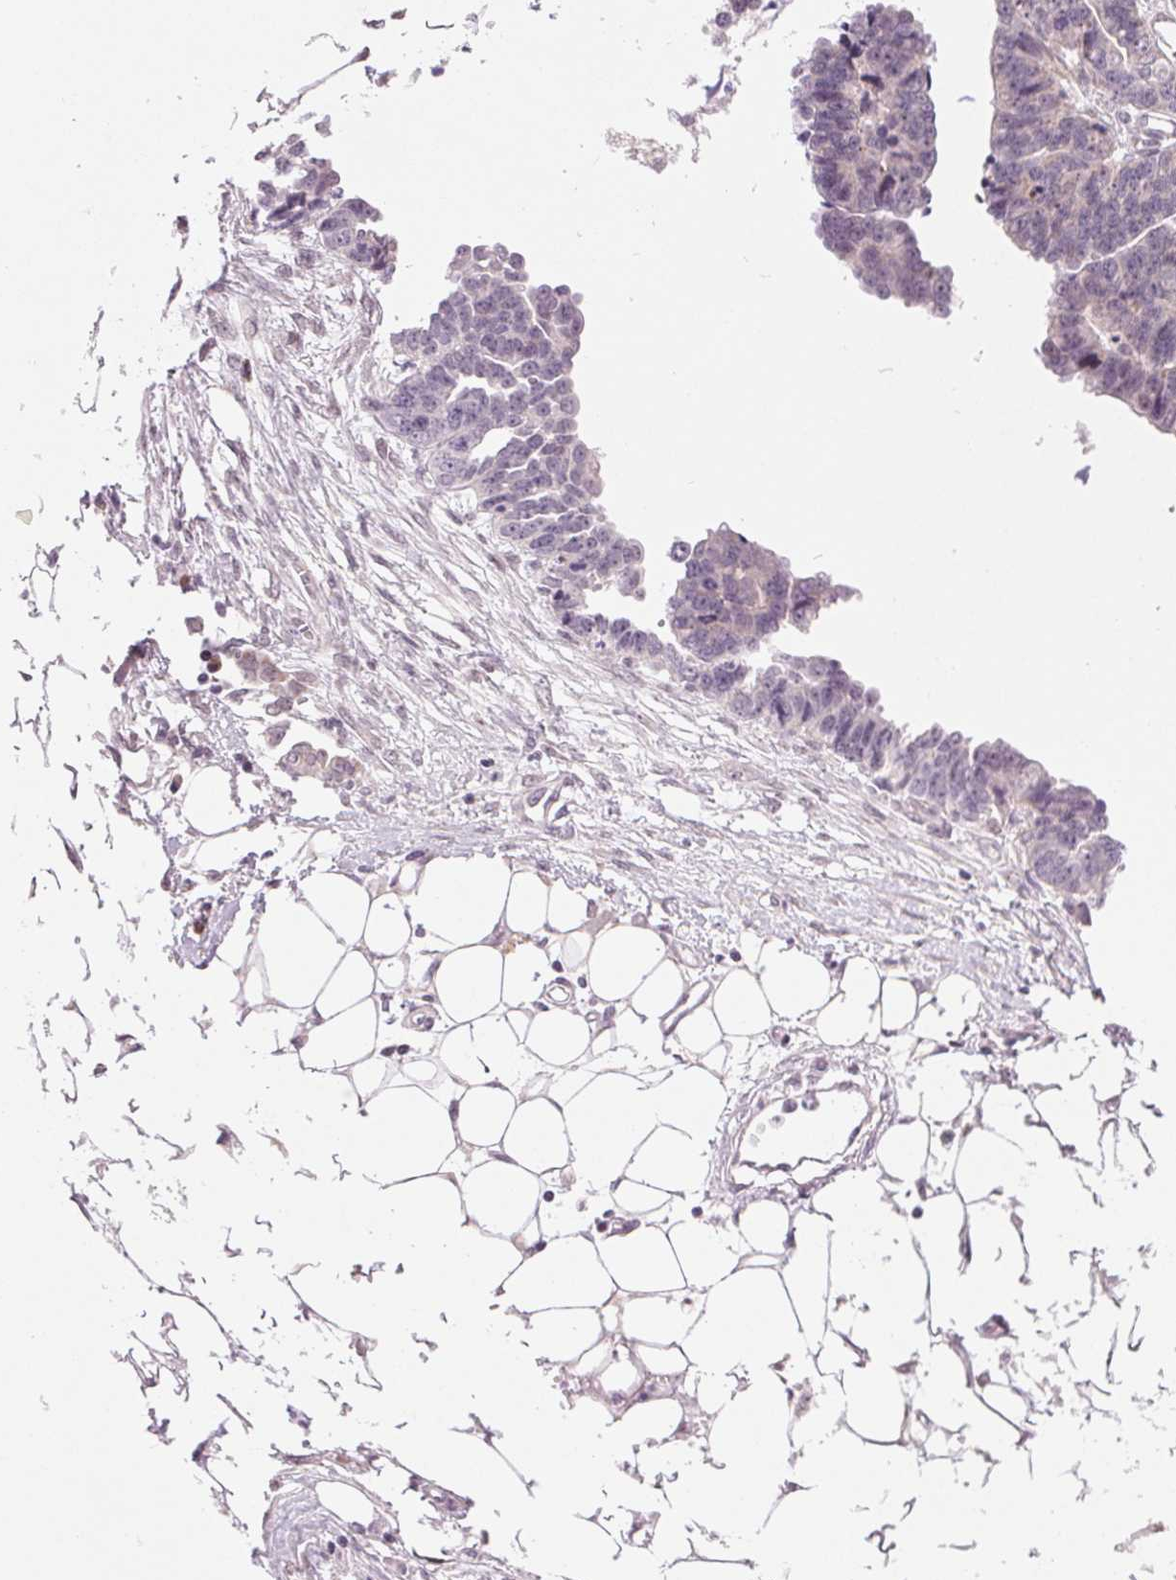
{"staining": {"intensity": "negative", "quantity": "none", "location": "none"}, "tissue": "ovarian cancer", "cell_type": "Tumor cells", "image_type": "cancer", "snomed": [{"axis": "morphology", "description": "Cystadenocarcinoma, serous, NOS"}, {"axis": "topography", "description": "Ovary"}], "caption": "A high-resolution photomicrograph shows IHC staining of ovarian serous cystadenocarcinoma, which shows no significant positivity in tumor cells.", "gene": "ARHGAP32", "patient": {"sex": "female", "age": 76}}